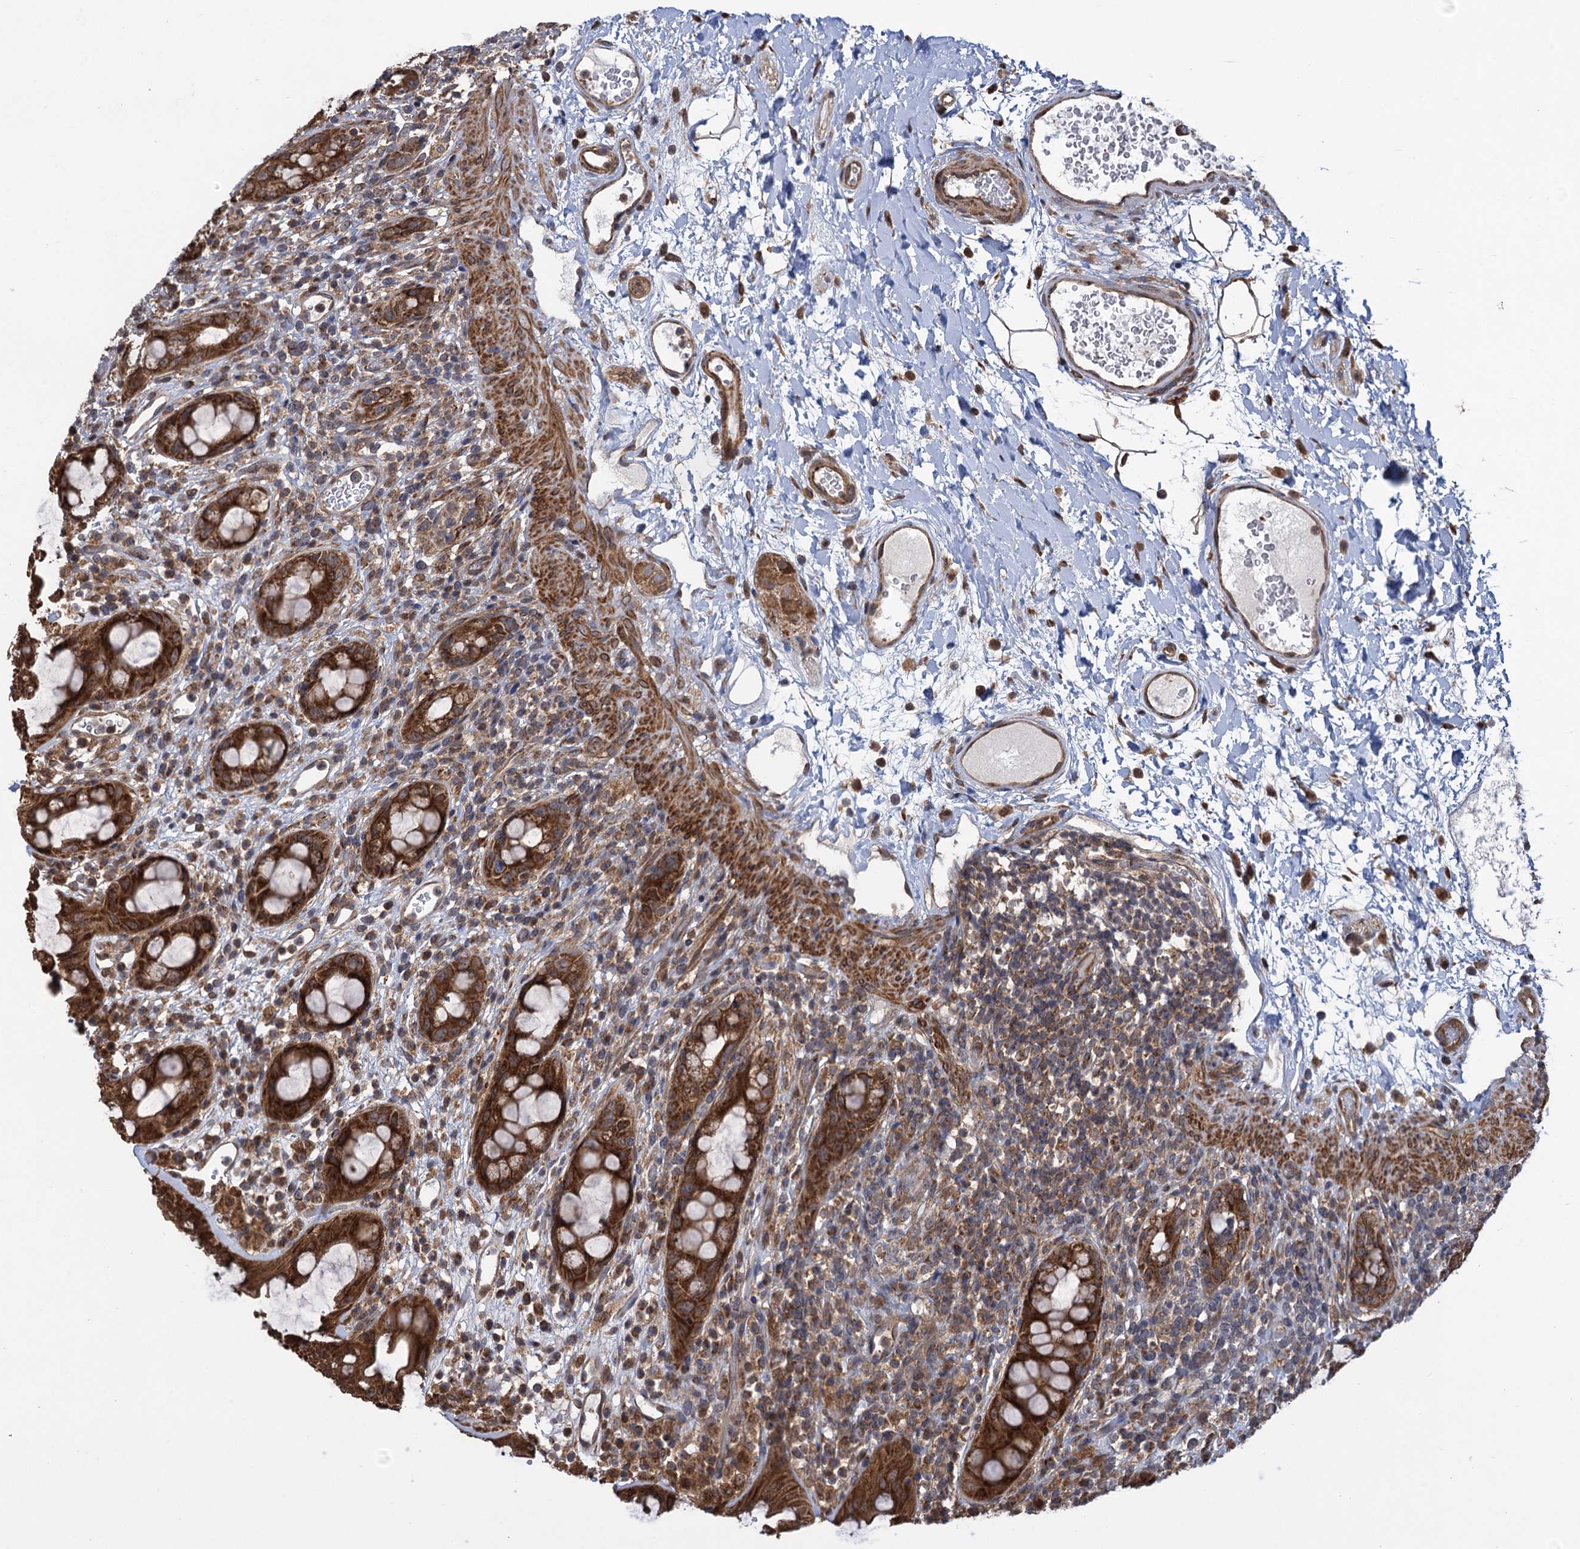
{"staining": {"intensity": "strong", "quantity": ">75%", "location": "cytoplasmic/membranous"}, "tissue": "rectum", "cell_type": "Glandular cells", "image_type": "normal", "snomed": [{"axis": "morphology", "description": "Normal tissue, NOS"}, {"axis": "topography", "description": "Rectum"}], "caption": "Protein expression analysis of normal rectum displays strong cytoplasmic/membranous expression in about >75% of glandular cells.", "gene": "HAUS1", "patient": {"sex": "female", "age": 57}}